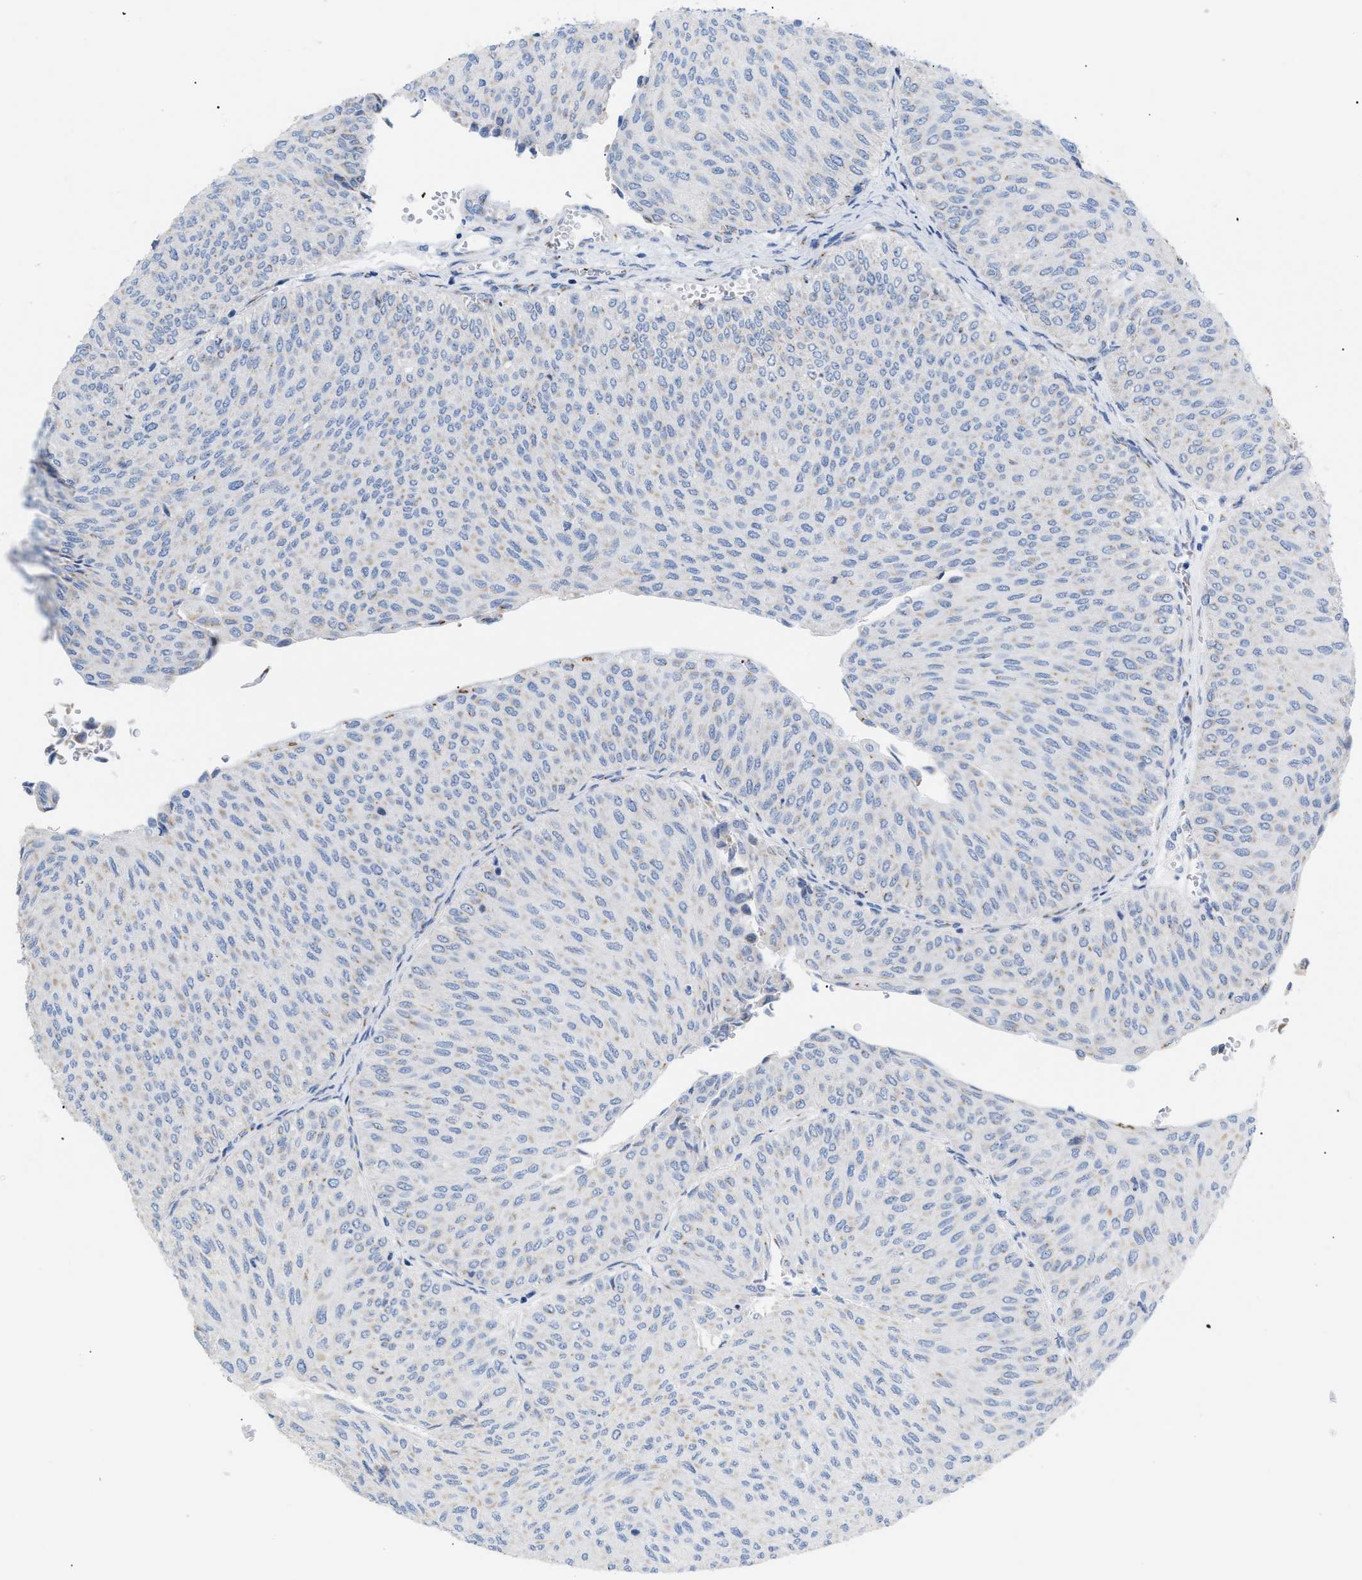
{"staining": {"intensity": "negative", "quantity": "none", "location": "none"}, "tissue": "urothelial cancer", "cell_type": "Tumor cells", "image_type": "cancer", "snomed": [{"axis": "morphology", "description": "Urothelial carcinoma, Low grade"}, {"axis": "topography", "description": "Urinary bladder"}], "caption": "High power microscopy image of an IHC histopathology image of low-grade urothelial carcinoma, revealing no significant staining in tumor cells. The staining is performed using DAB brown chromogen with nuclei counter-stained in using hematoxylin.", "gene": "TMEM17", "patient": {"sex": "male", "age": 78}}